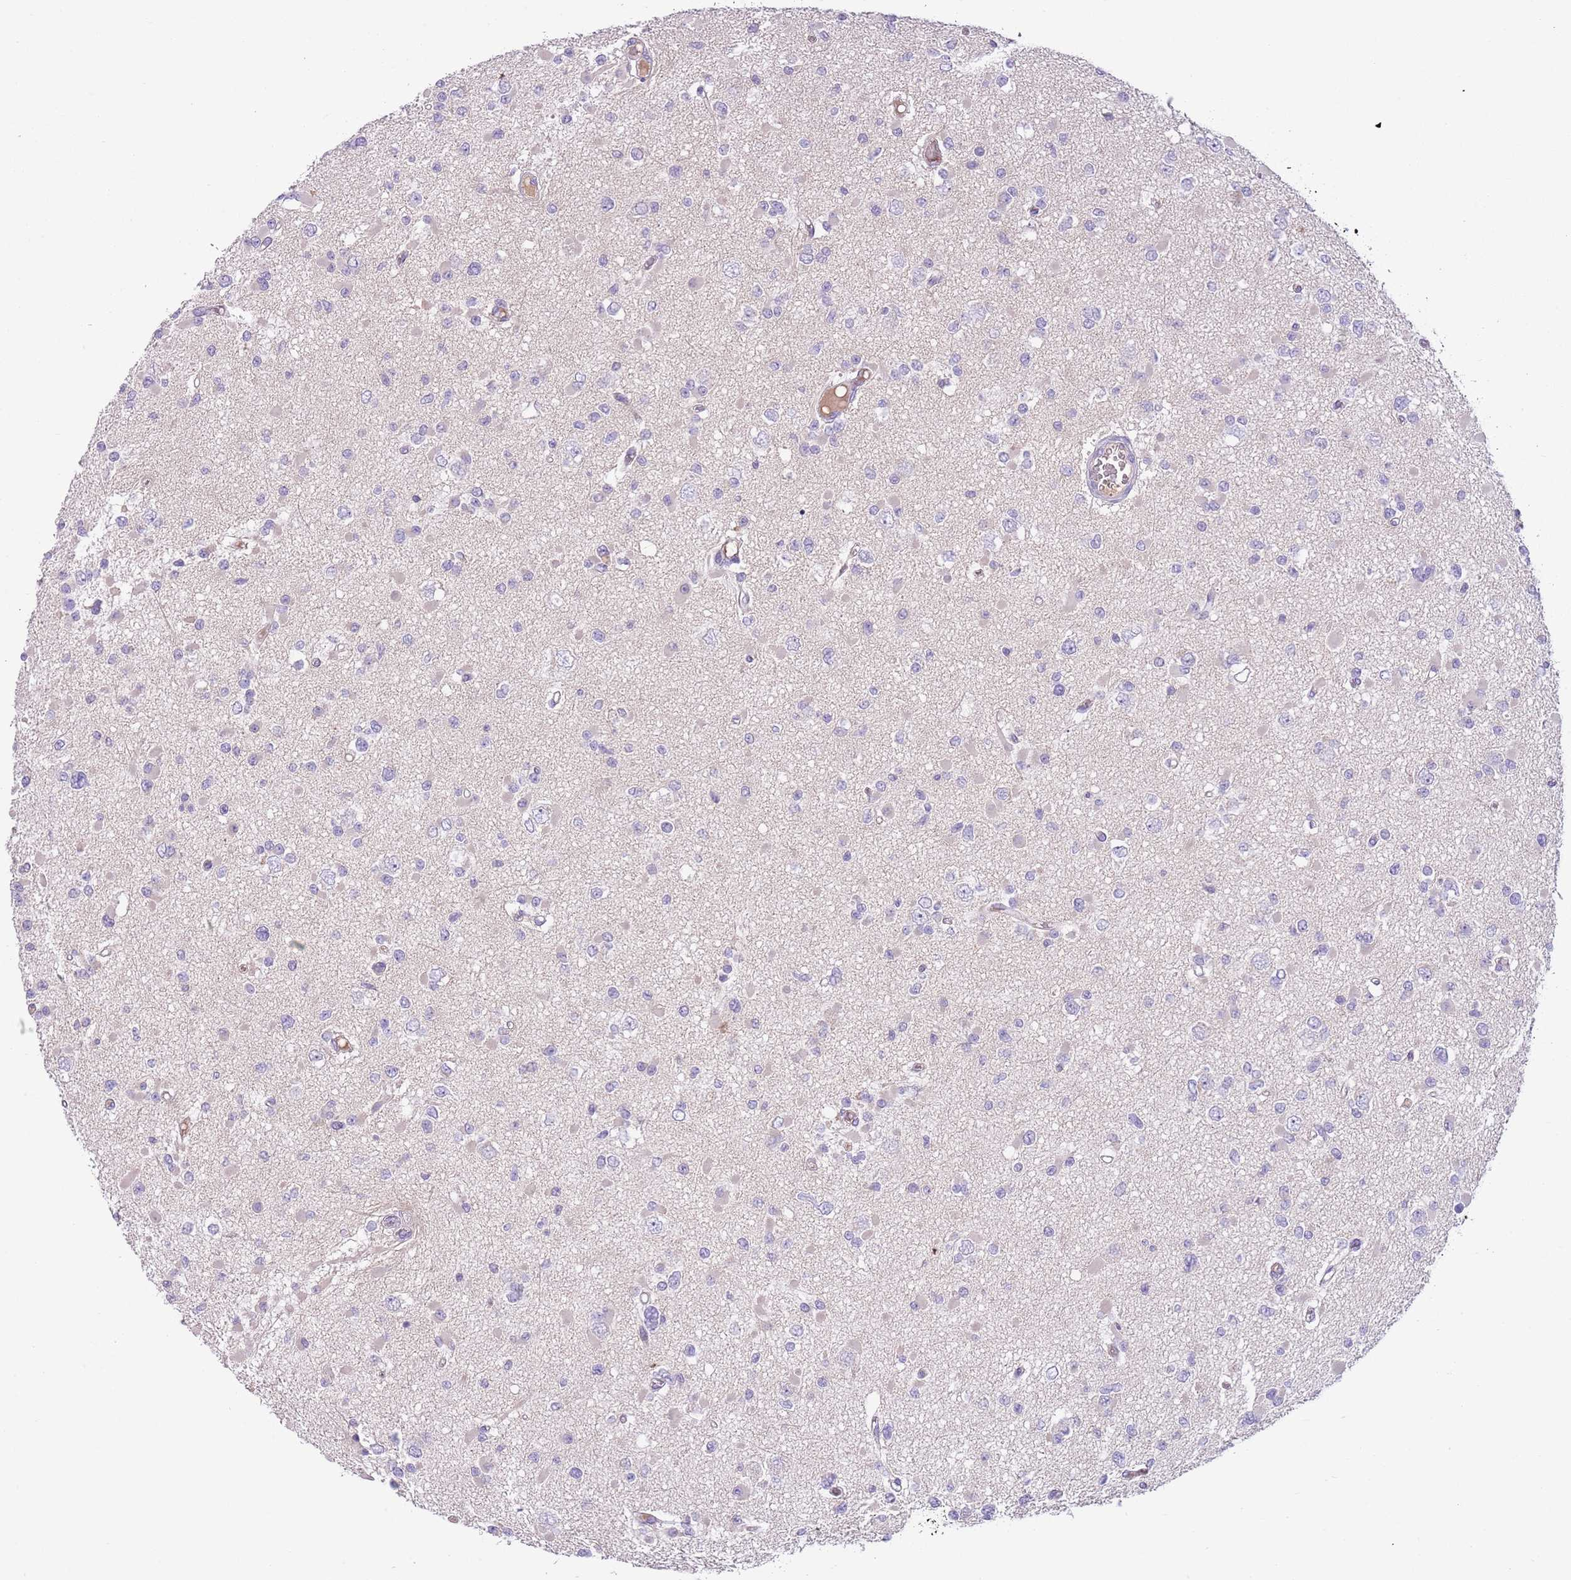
{"staining": {"intensity": "negative", "quantity": "none", "location": "none"}, "tissue": "glioma", "cell_type": "Tumor cells", "image_type": "cancer", "snomed": [{"axis": "morphology", "description": "Glioma, malignant, Low grade"}, {"axis": "topography", "description": "Brain"}], "caption": "Immunohistochemistry (IHC) histopathology image of glioma stained for a protein (brown), which displays no expression in tumor cells. (IHC, brightfield microscopy, high magnification).", "gene": "HES3", "patient": {"sex": "female", "age": 22}}